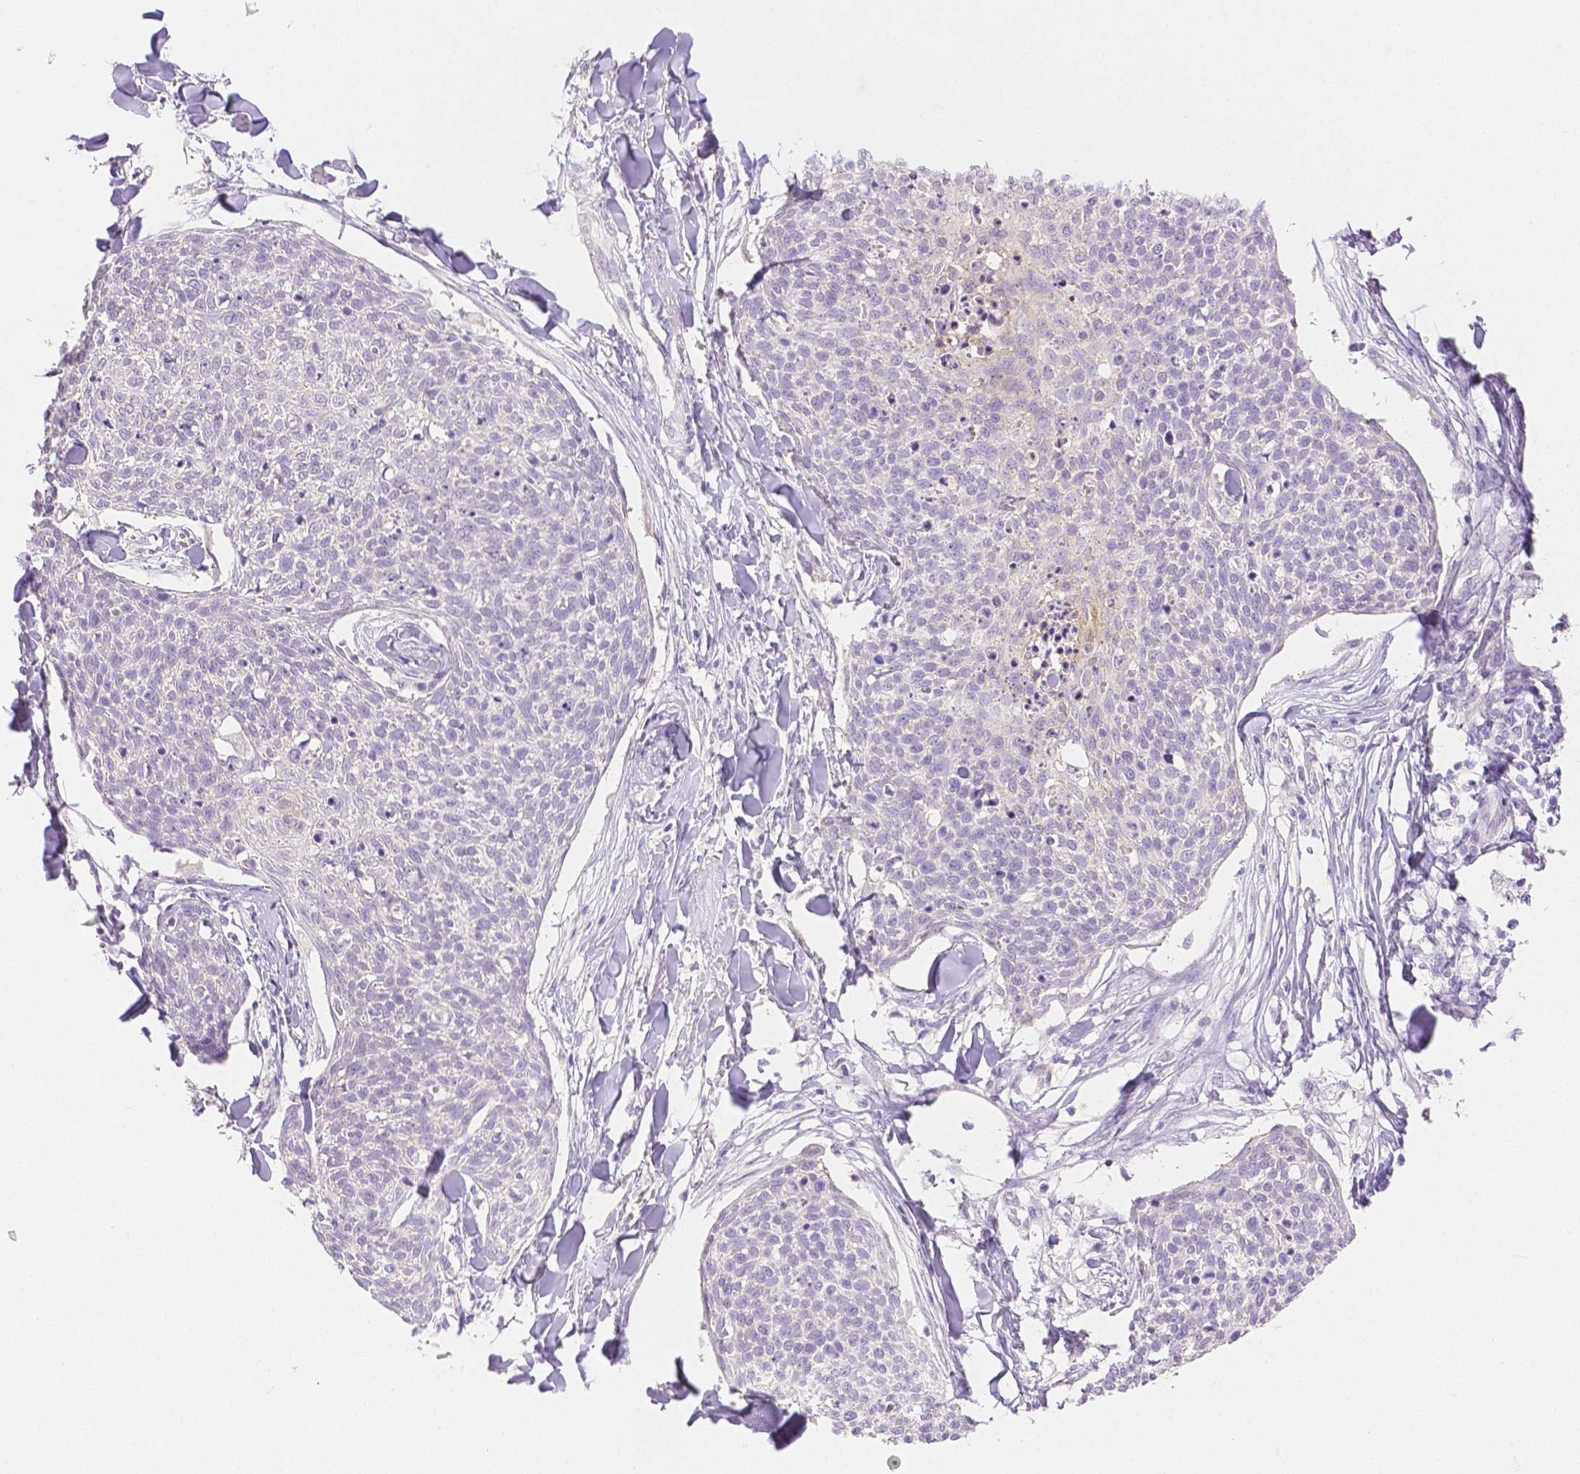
{"staining": {"intensity": "negative", "quantity": "none", "location": "none"}, "tissue": "skin cancer", "cell_type": "Tumor cells", "image_type": "cancer", "snomed": [{"axis": "morphology", "description": "Squamous cell carcinoma, NOS"}, {"axis": "topography", "description": "Skin"}, {"axis": "topography", "description": "Vulva"}], "caption": "Skin squamous cell carcinoma was stained to show a protein in brown. There is no significant staining in tumor cells.", "gene": "OCLN", "patient": {"sex": "female", "age": 75}}